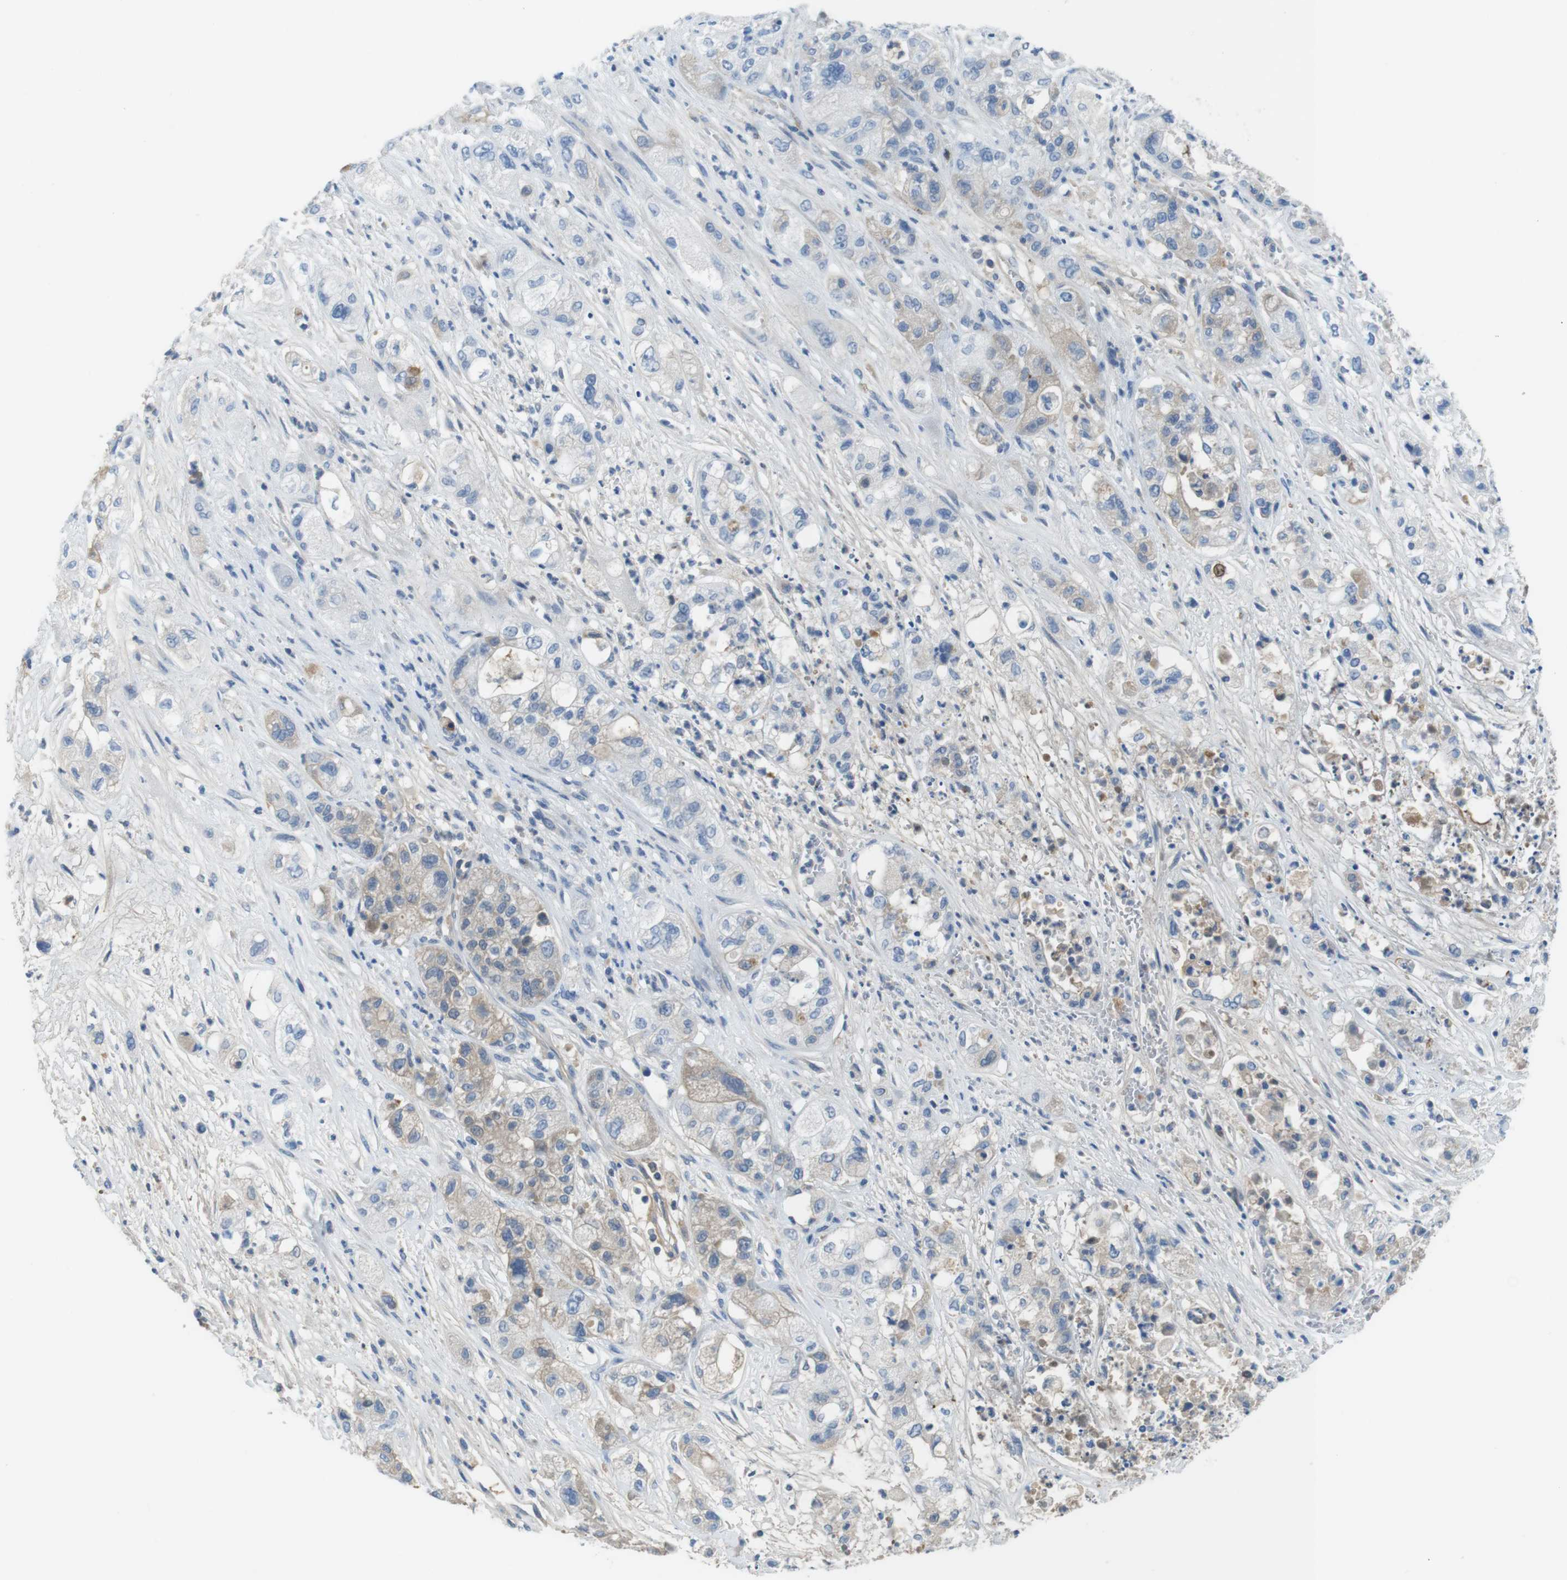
{"staining": {"intensity": "weak", "quantity": "25%-75%", "location": "cytoplasmic/membranous"}, "tissue": "pancreatic cancer", "cell_type": "Tumor cells", "image_type": "cancer", "snomed": [{"axis": "morphology", "description": "Adenocarcinoma, NOS"}, {"axis": "topography", "description": "Pancreas"}], "caption": "Protein expression analysis of human pancreatic cancer (adenocarcinoma) reveals weak cytoplasmic/membranous expression in approximately 25%-75% of tumor cells.", "gene": "TMPRSS15", "patient": {"sex": "female", "age": 78}}